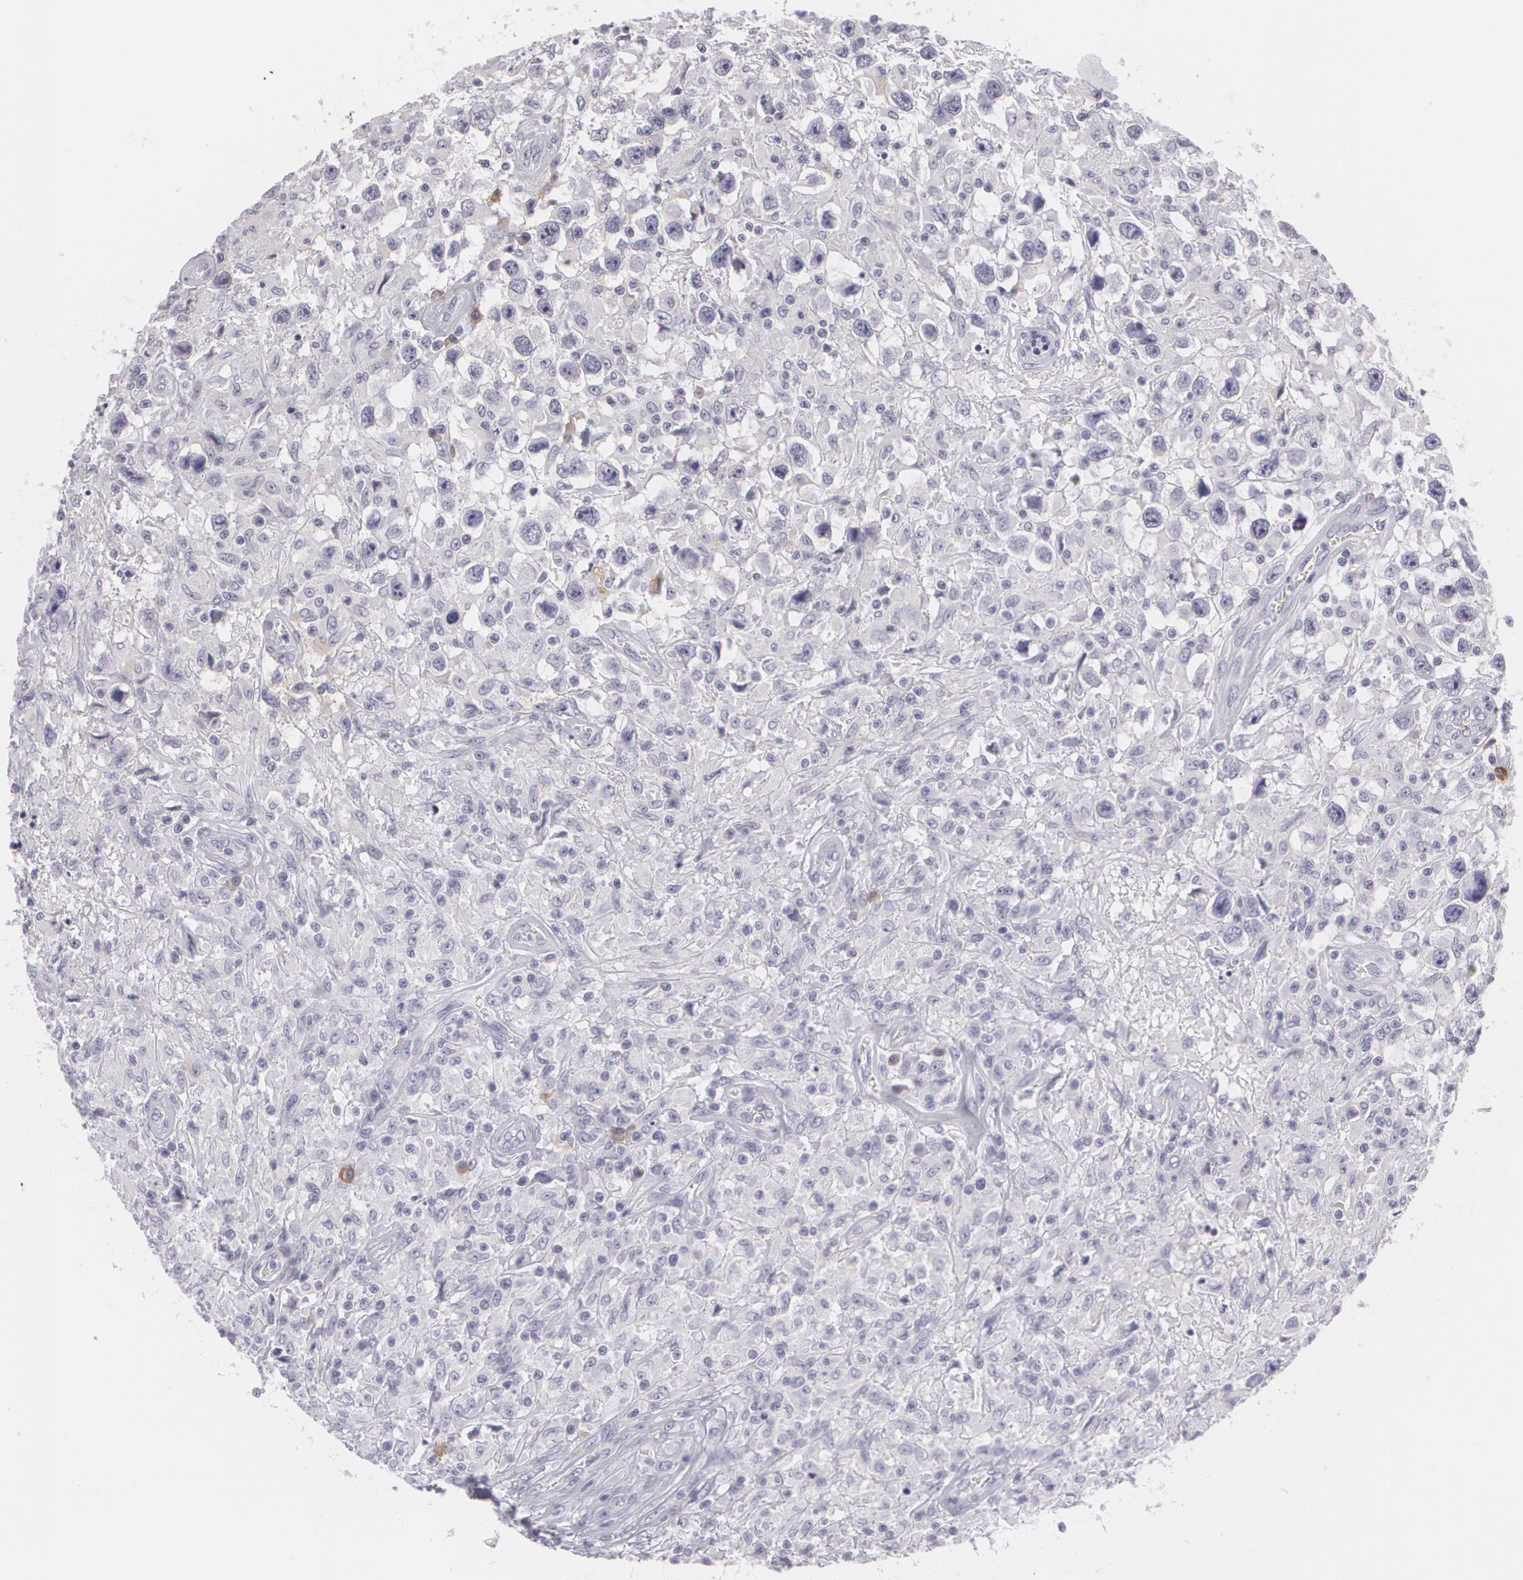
{"staining": {"intensity": "negative", "quantity": "none", "location": "none"}, "tissue": "testis cancer", "cell_type": "Tumor cells", "image_type": "cancer", "snomed": [{"axis": "morphology", "description": "Seminoma, NOS"}, {"axis": "topography", "description": "Testis"}], "caption": "Immunohistochemical staining of testis cancer demonstrates no significant positivity in tumor cells. (Stains: DAB (3,3'-diaminobenzidine) IHC with hematoxylin counter stain, Microscopy: brightfield microscopy at high magnification).", "gene": "MAP2", "patient": {"sex": "male", "age": 34}}